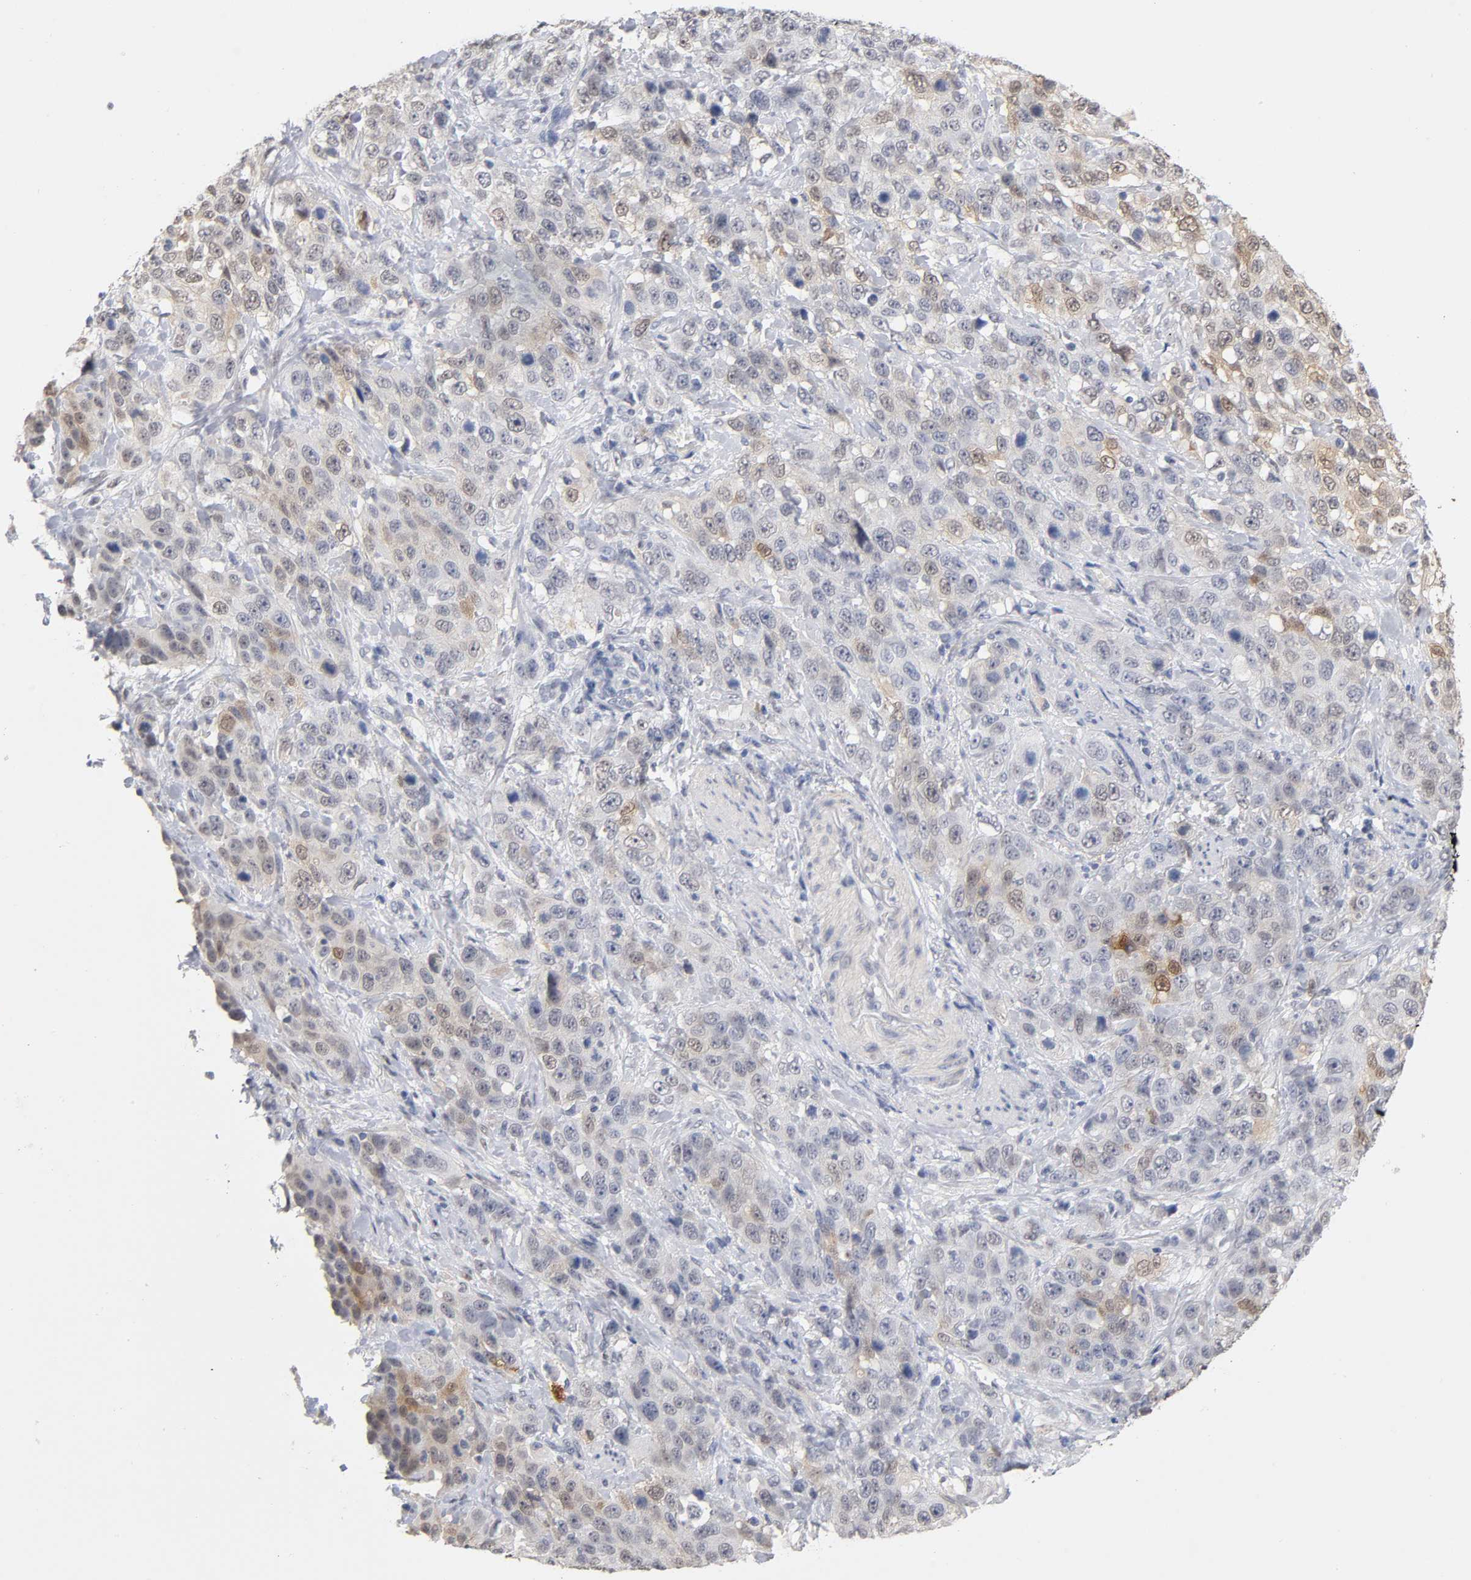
{"staining": {"intensity": "weak", "quantity": "25%-75%", "location": "cytoplasmic/membranous,nuclear"}, "tissue": "stomach cancer", "cell_type": "Tumor cells", "image_type": "cancer", "snomed": [{"axis": "morphology", "description": "Normal tissue, NOS"}, {"axis": "morphology", "description": "Adenocarcinoma, NOS"}, {"axis": "topography", "description": "Stomach"}], "caption": "Immunohistochemistry (IHC) (DAB) staining of human stomach cancer exhibits weak cytoplasmic/membranous and nuclear protein expression in about 25%-75% of tumor cells.", "gene": "CRABP2", "patient": {"sex": "male", "age": 48}}